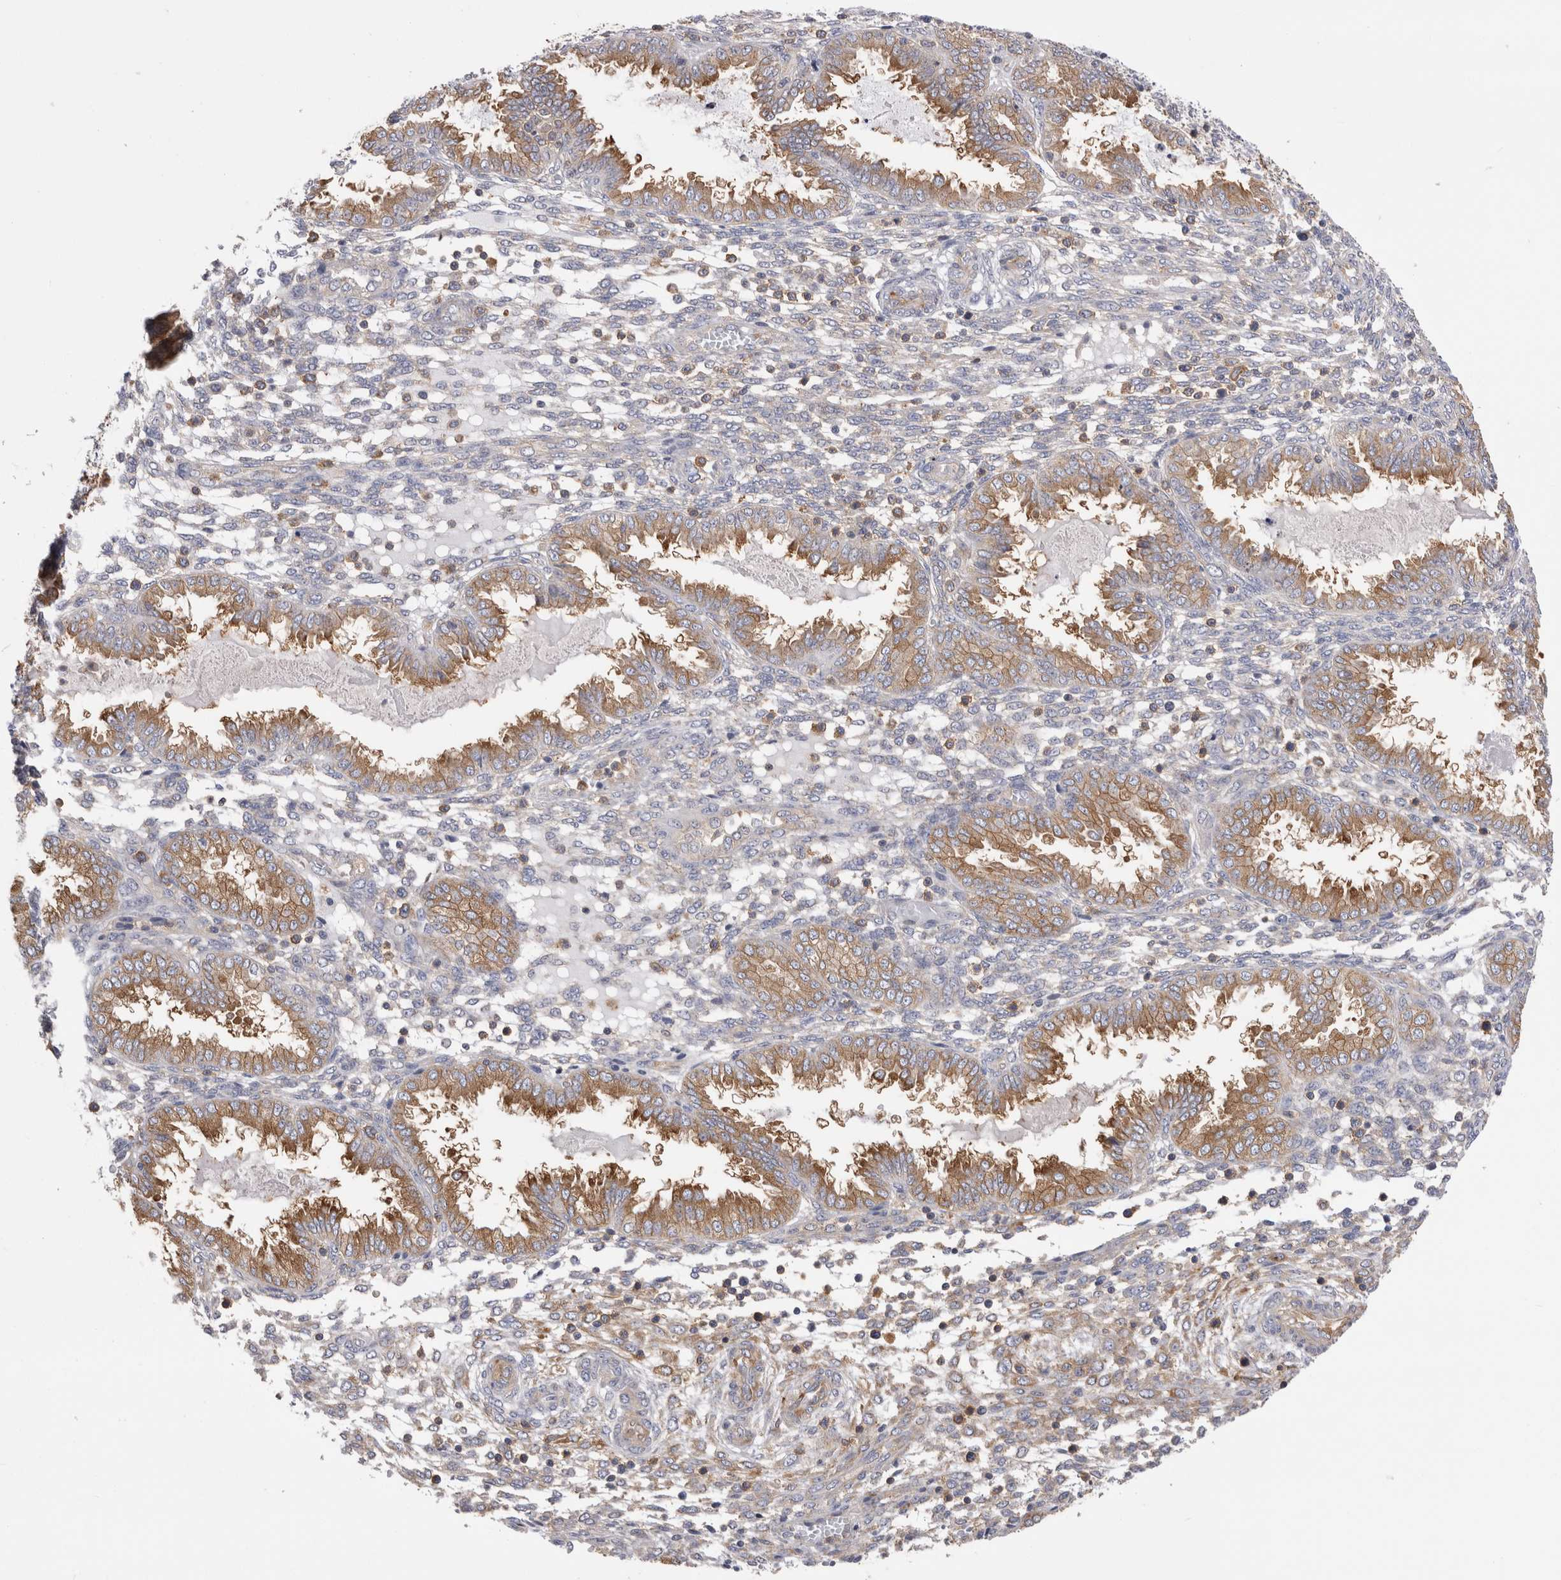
{"staining": {"intensity": "moderate", "quantity": "<25%", "location": "cytoplasmic/membranous"}, "tissue": "endometrium", "cell_type": "Cells in endometrial stroma", "image_type": "normal", "snomed": [{"axis": "morphology", "description": "Normal tissue, NOS"}, {"axis": "topography", "description": "Endometrium"}], "caption": "Immunohistochemistry histopathology image of normal human endometrium stained for a protein (brown), which reveals low levels of moderate cytoplasmic/membranous staining in approximately <25% of cells in endometrial stroma.", "gene": "RAB11FIP1", "patient": {"sex": "female", "age": 33}}